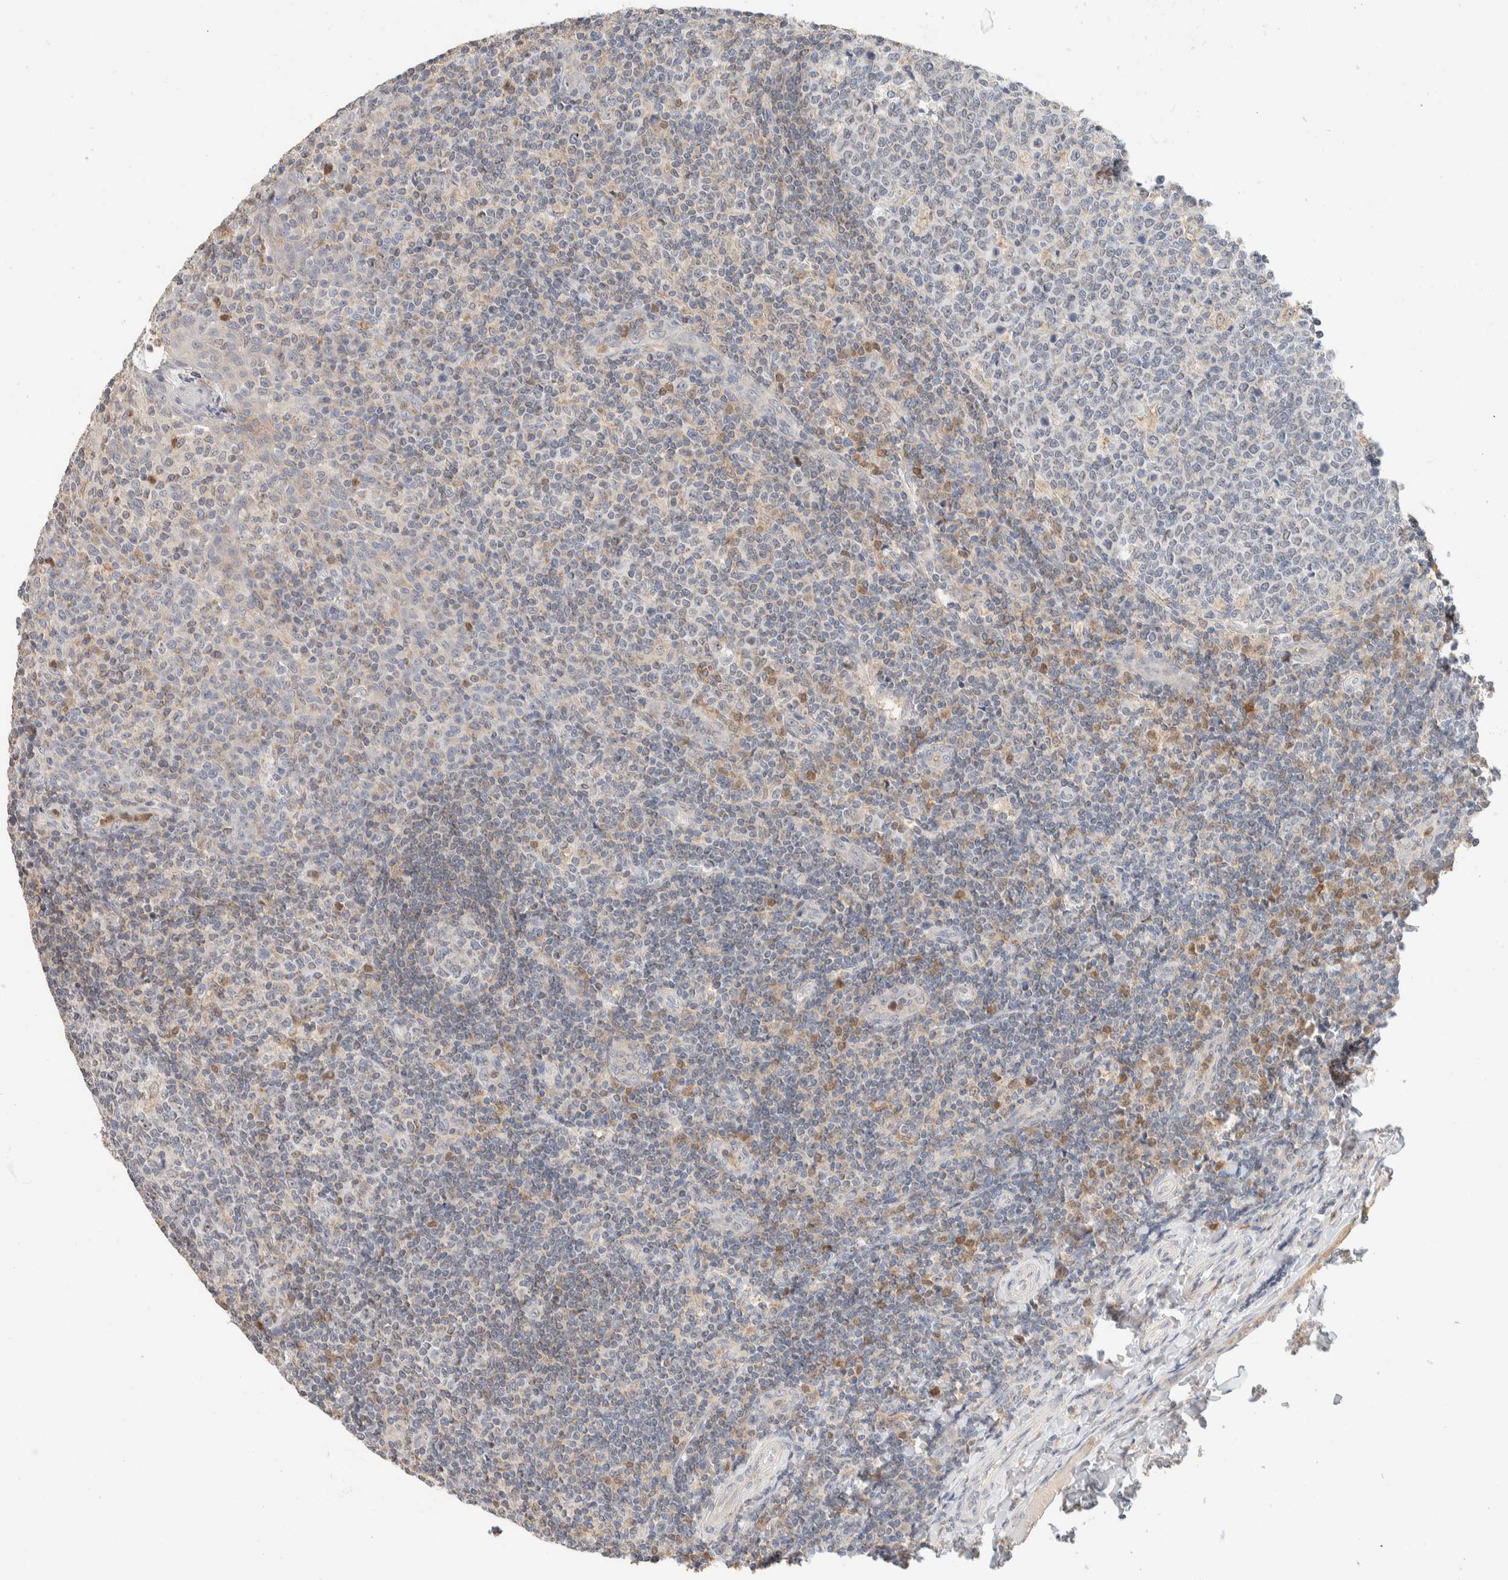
{"staining": {"intensity": "negative", "quantity": "none", "location": "none"}, "tissue": "tonsil", "cell_type": "Germinal center cells", "image_type": "normal", "snomed": [{"axis": "morphology", "description": "Normal tissue, NOS"}, {"axis": "topography", "description": "Tonsil"}], "caption": "Micrograph shows no significant protein staining in germinal center cells of benign tonsil. (Stains: DAB immunohistochemistry (IHC) with hematoxylin counter stain, Microscopy: brightfield microscopy at high magnification).", "gene": "HDHD3", "patient": {"sex": "female", "age": 19}}